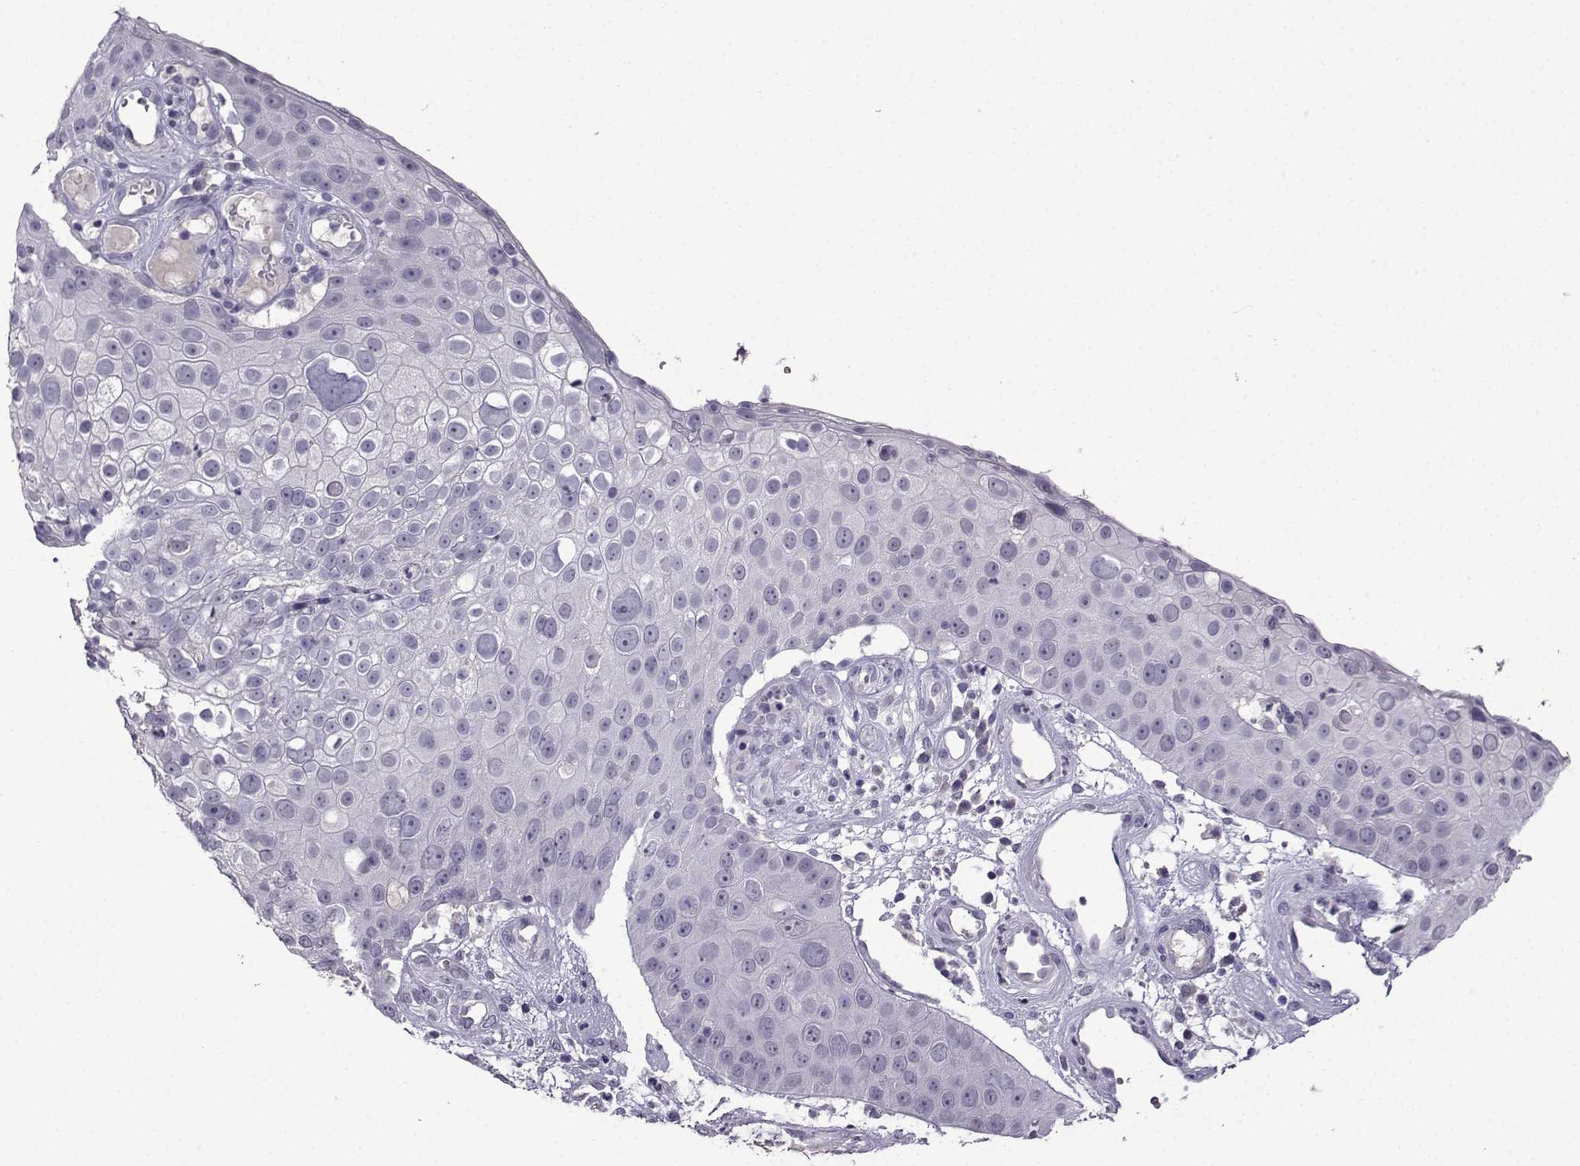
{"staining": {"intensity": "negative", "quantity": "none", "location": "none"}, "tissue": "skin cancer", "cell_type": "Tumor cells", "image_type": "cancer", "snomed": [{"axis": "morphology", "description": "Squamous cell carcinoma, NOS"}, {"axis": "topography", "description": "Skin"}], "caption": "Human skin squamous cell carcinoma stained for a protein using immunohistochemistry (IHC) exhibits no positivity in tumor cells.", "gene": "CRYBB1", "patient": {"sex": "male", "age": 71}}